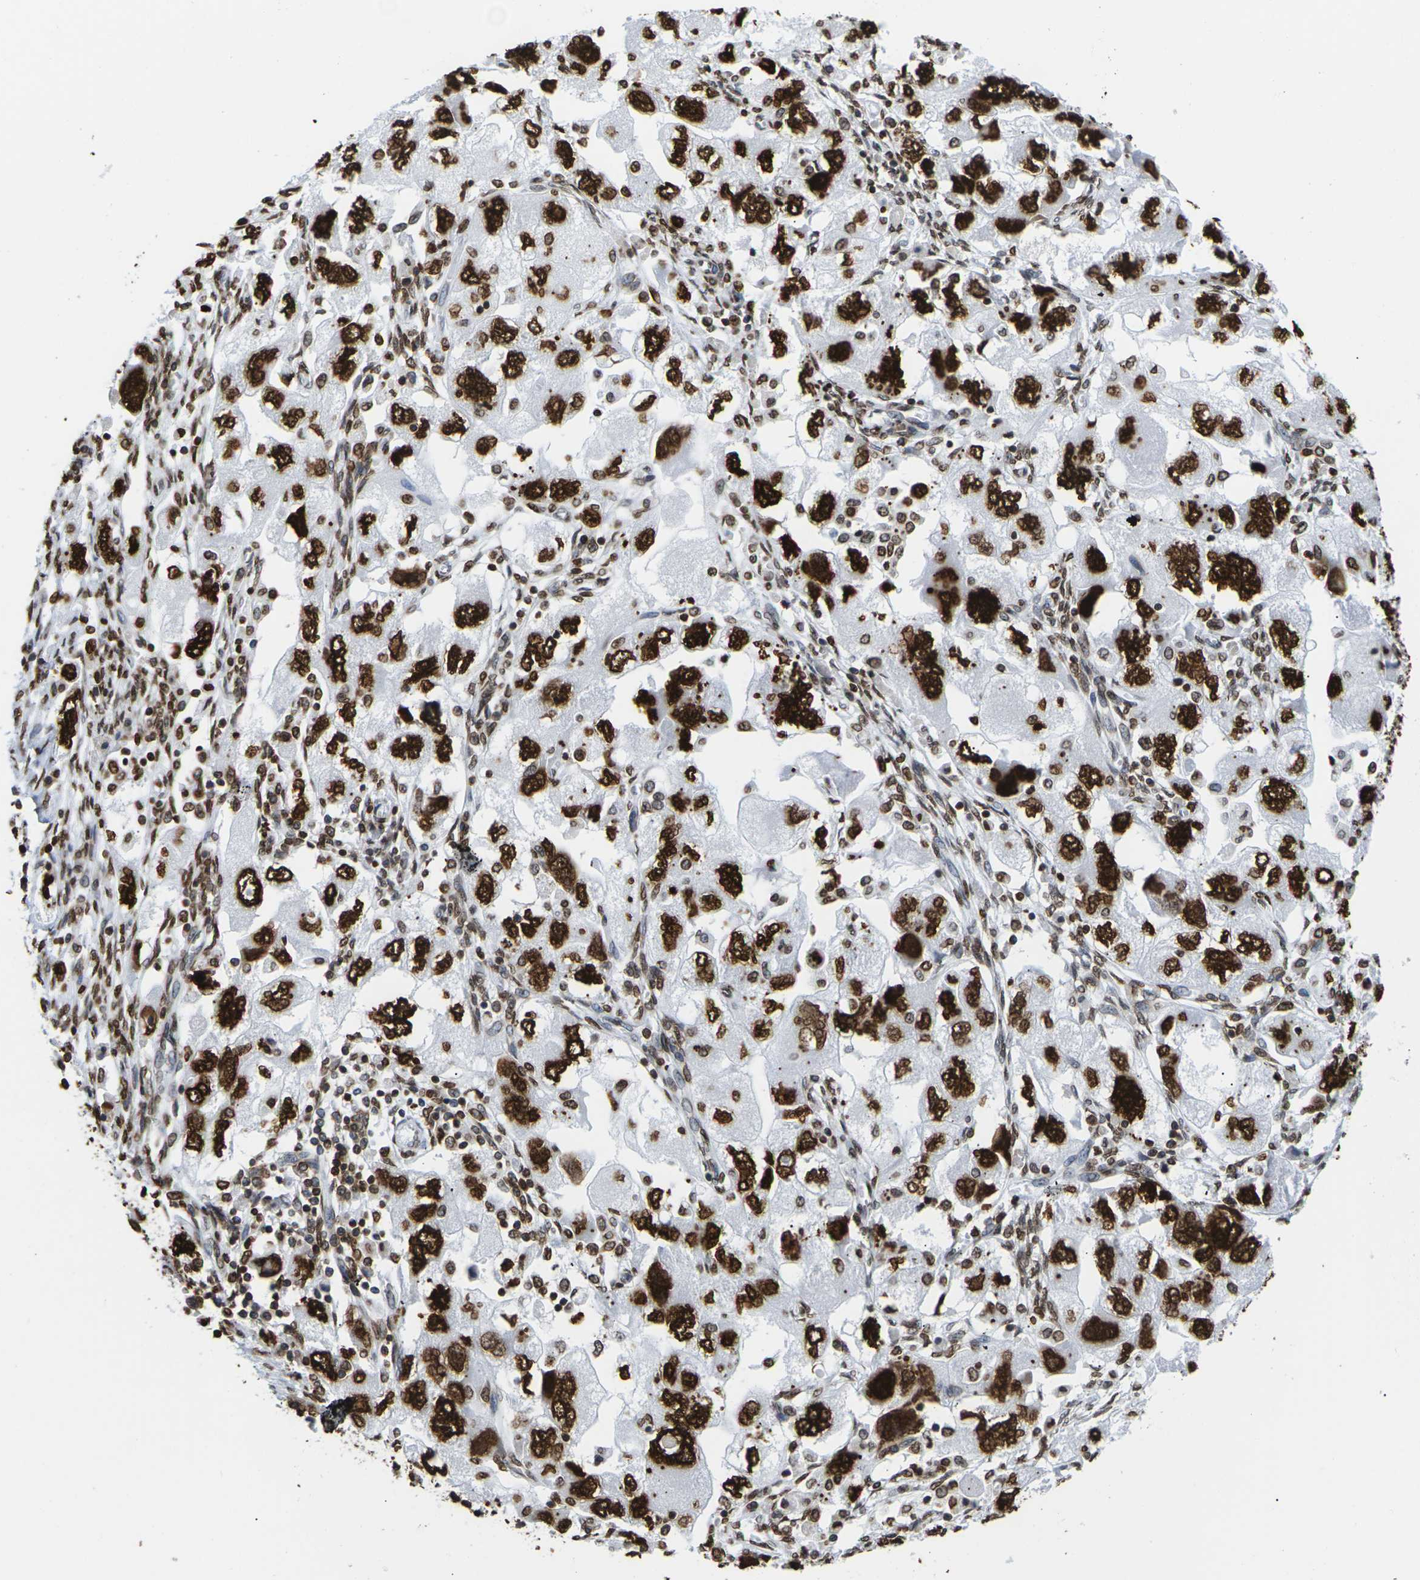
{"staining": {"intensity": "strong", "quantity": ">75%", "location": "cytoplasmic/membranous,nuclear"}, "tissue": "ovarian cancer", "cell_type": "Tumor cells", "image_type": "cancer", "snomed": [{"axis": "morphology", "description": "Carcinoma, NOS"}, {"axis": "morphology", "description": "Cystadenocarcinoma, serous, NOS"}, {"axis": "topography", "description": "Ovary"}], "caption": "There is high levels of strong cytoplasmic/membranous and nuclear positivity in tumor cells of ovarian carcinoma, as demonstrated by immunohistochemical staining (brown color).", "gene": "H2AC21", "patient": {"sex": "female", "age": 69}}